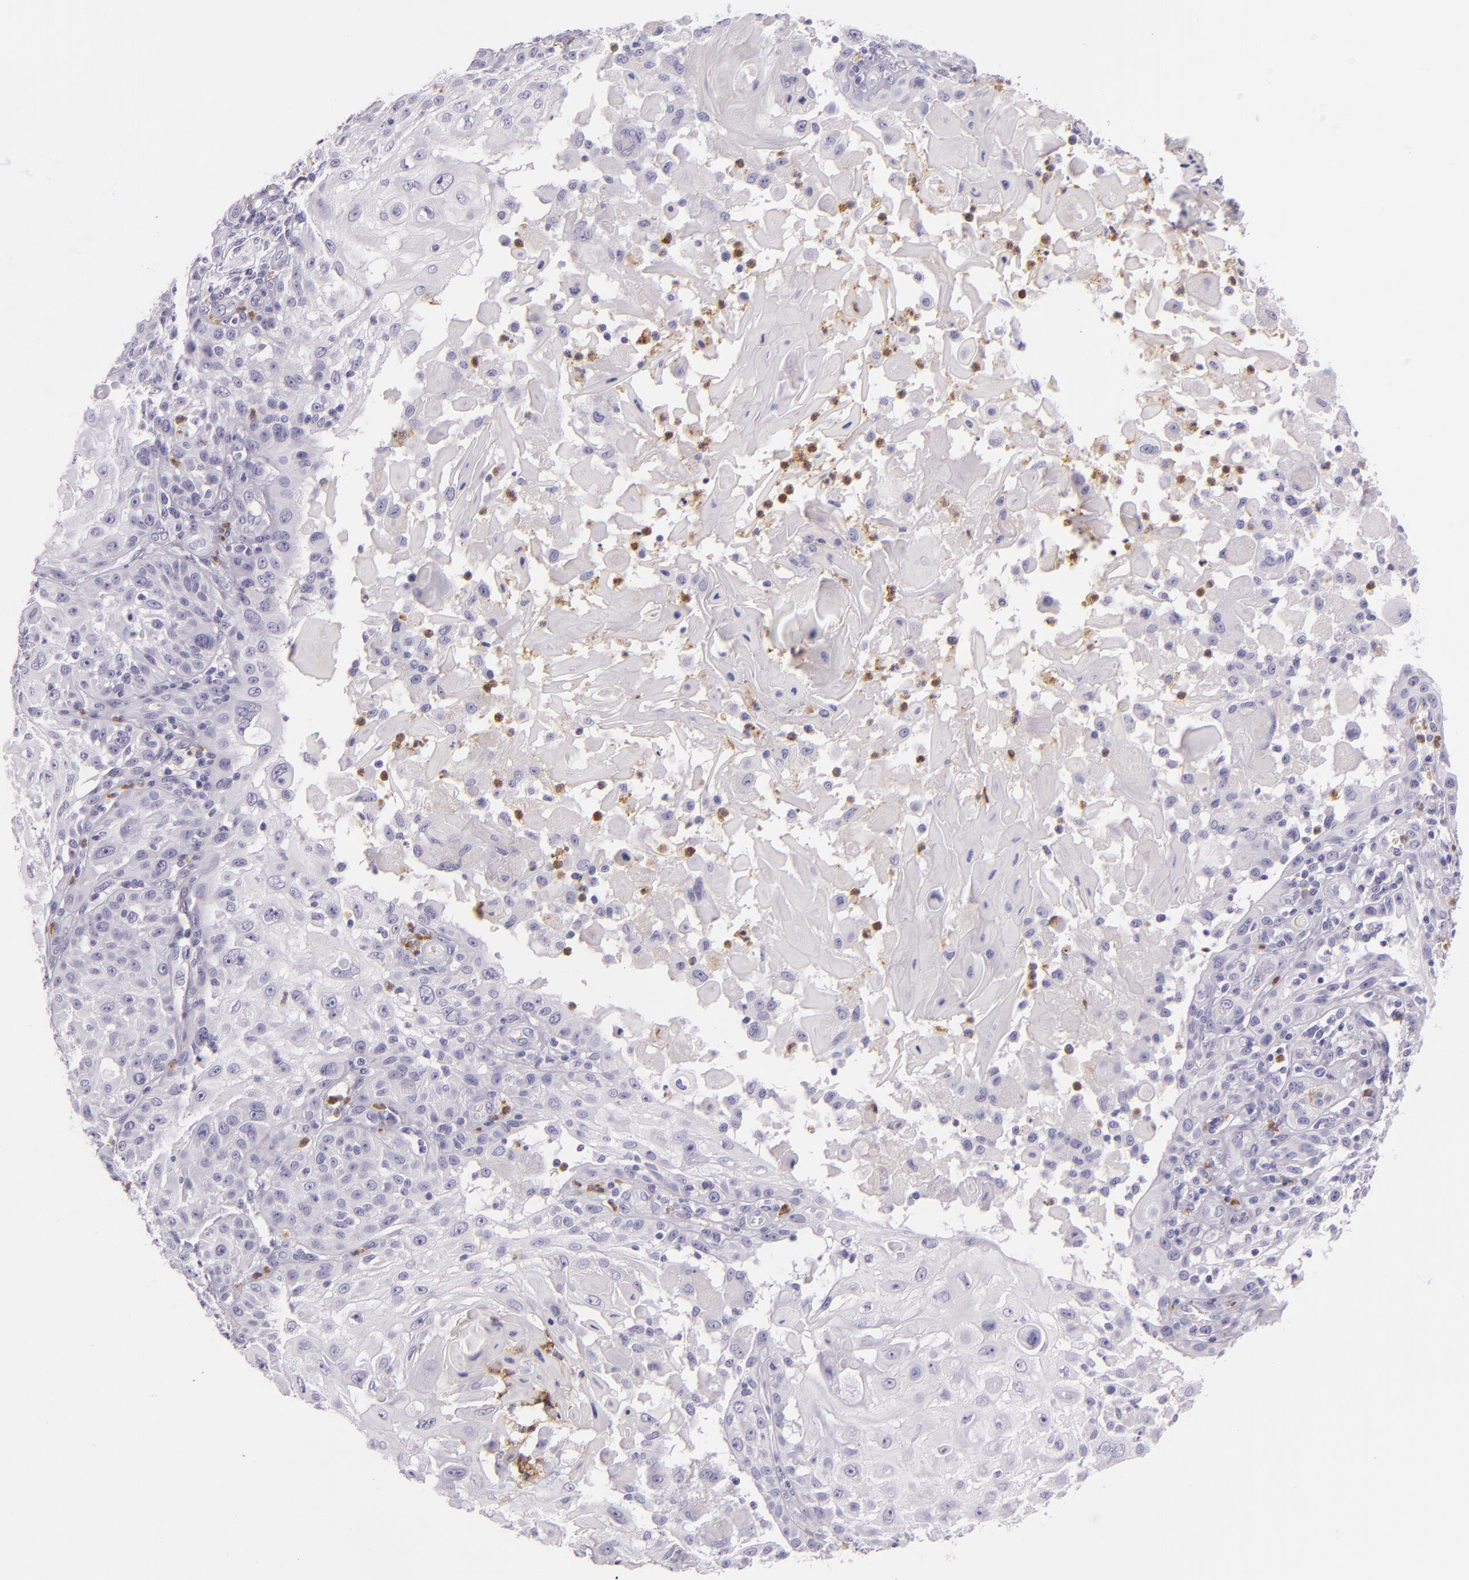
{"staining": {"intensity": "negative", "quantity": "none", "location": "none"}, "tissue": "skin cancer", "cell_type": "Tumor cells", "image_type": "cancer", "snomed": [{"axis": "morphology", "description": "Squamous cell carcinoma, NOS"}, {"axis": "topography", "description": "Skin"}], "caption": "Tumor cells are negative for protein expression in human skin cancer. (DAB IHC visualized using brightfield microscopy, high magnification).", "gene": "CEACAM1", "patient": {"sex": "female", "age": 89}}